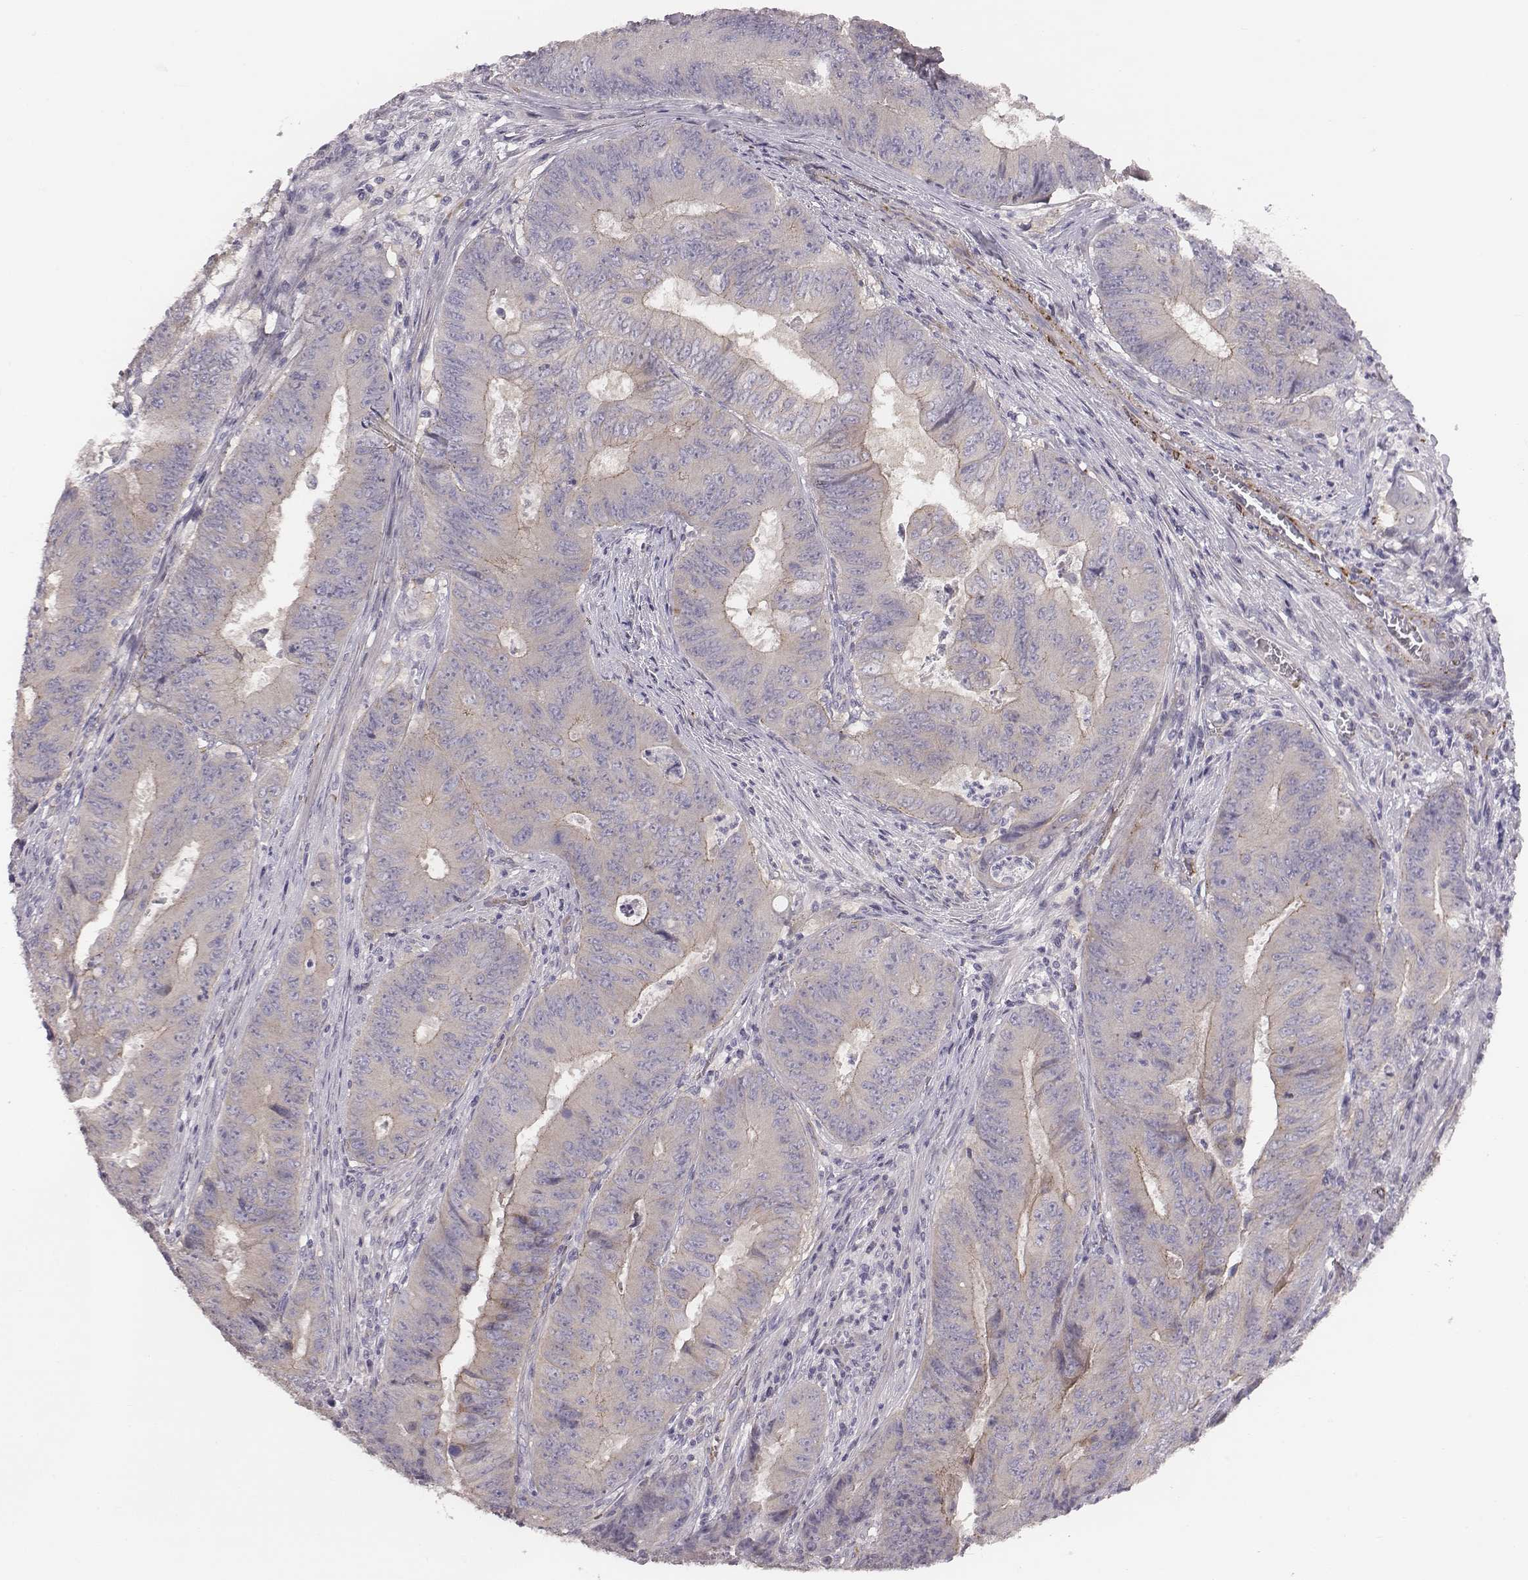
{"staining": {"intensity": "negative", "quantity": "none", "location": "none"}, "tissue": "colorectal cancer", "cell_type": "Tumor cells", "image_type": "cancer", "snomed": [{"axis": "morphology", "description": "Adenocarcinoma, NOS"}, {"axis": "topography", "description": "Colon"}], "caption": "Colorectal adenocarcinoma was stained to show a protein in brown. There is no significant positivity in tumor cells.", "gene": "PRKCZ", "patient": {"sex": "female", "age": 48}}